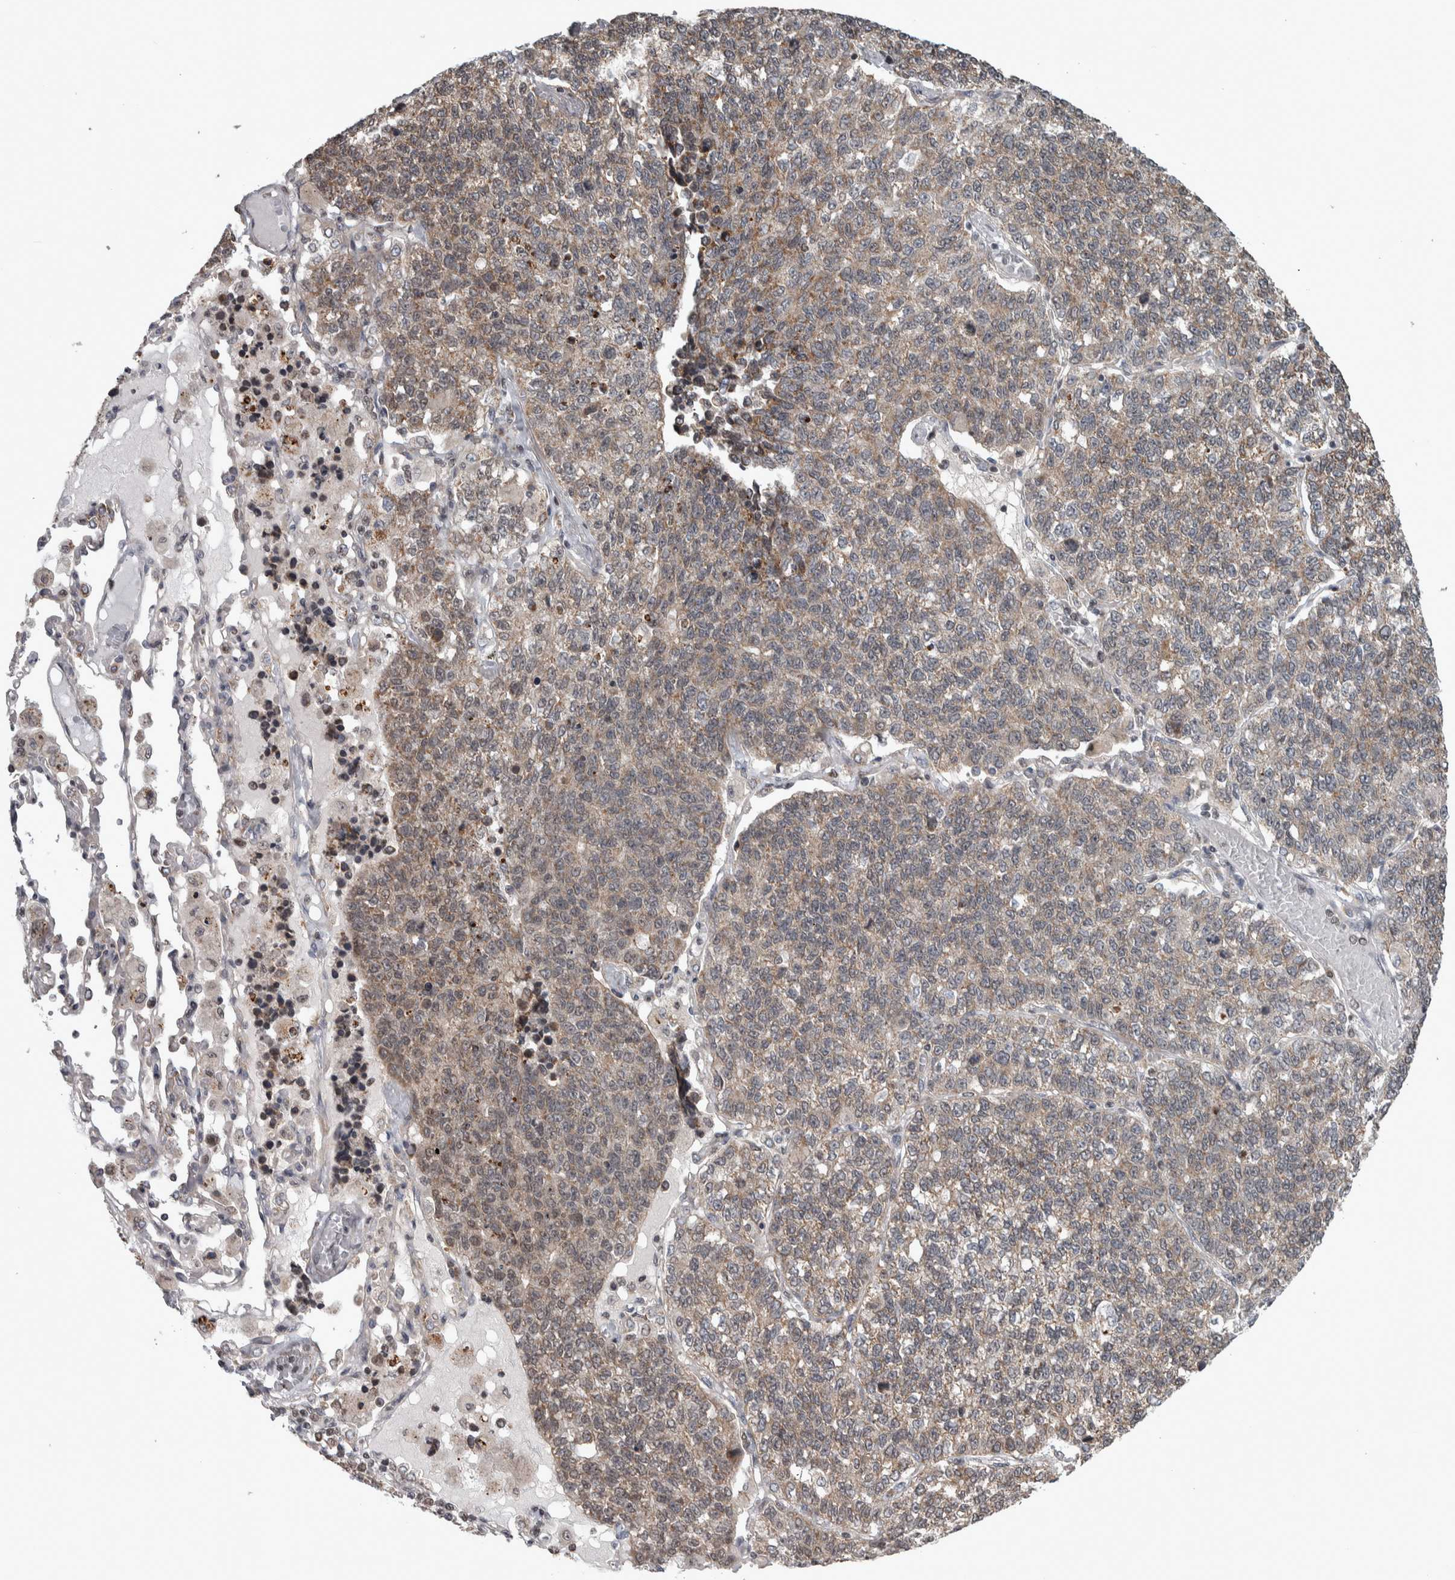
{"staining": {"intensity": "weak", "quantity": ">75%", "location": "cytoplasmic/membranous"}, "tissue": "lung cancer", "cell_type": "Tumor cells", "image_type": "cancer", "snomed": [{"axis": "morphology", "description": "Adenocarcinoma, NOS"}, {"axis": "topography", "description": "Lung"}], "caption": "Protein expression analysis of human lung cancer (adenocarcinoma) reveals weak cytoplasmic/membranous expression in approximately >75% of tumor cells.", "gene": "CWC27", "patient": {"sex": "male", "age": 49}}